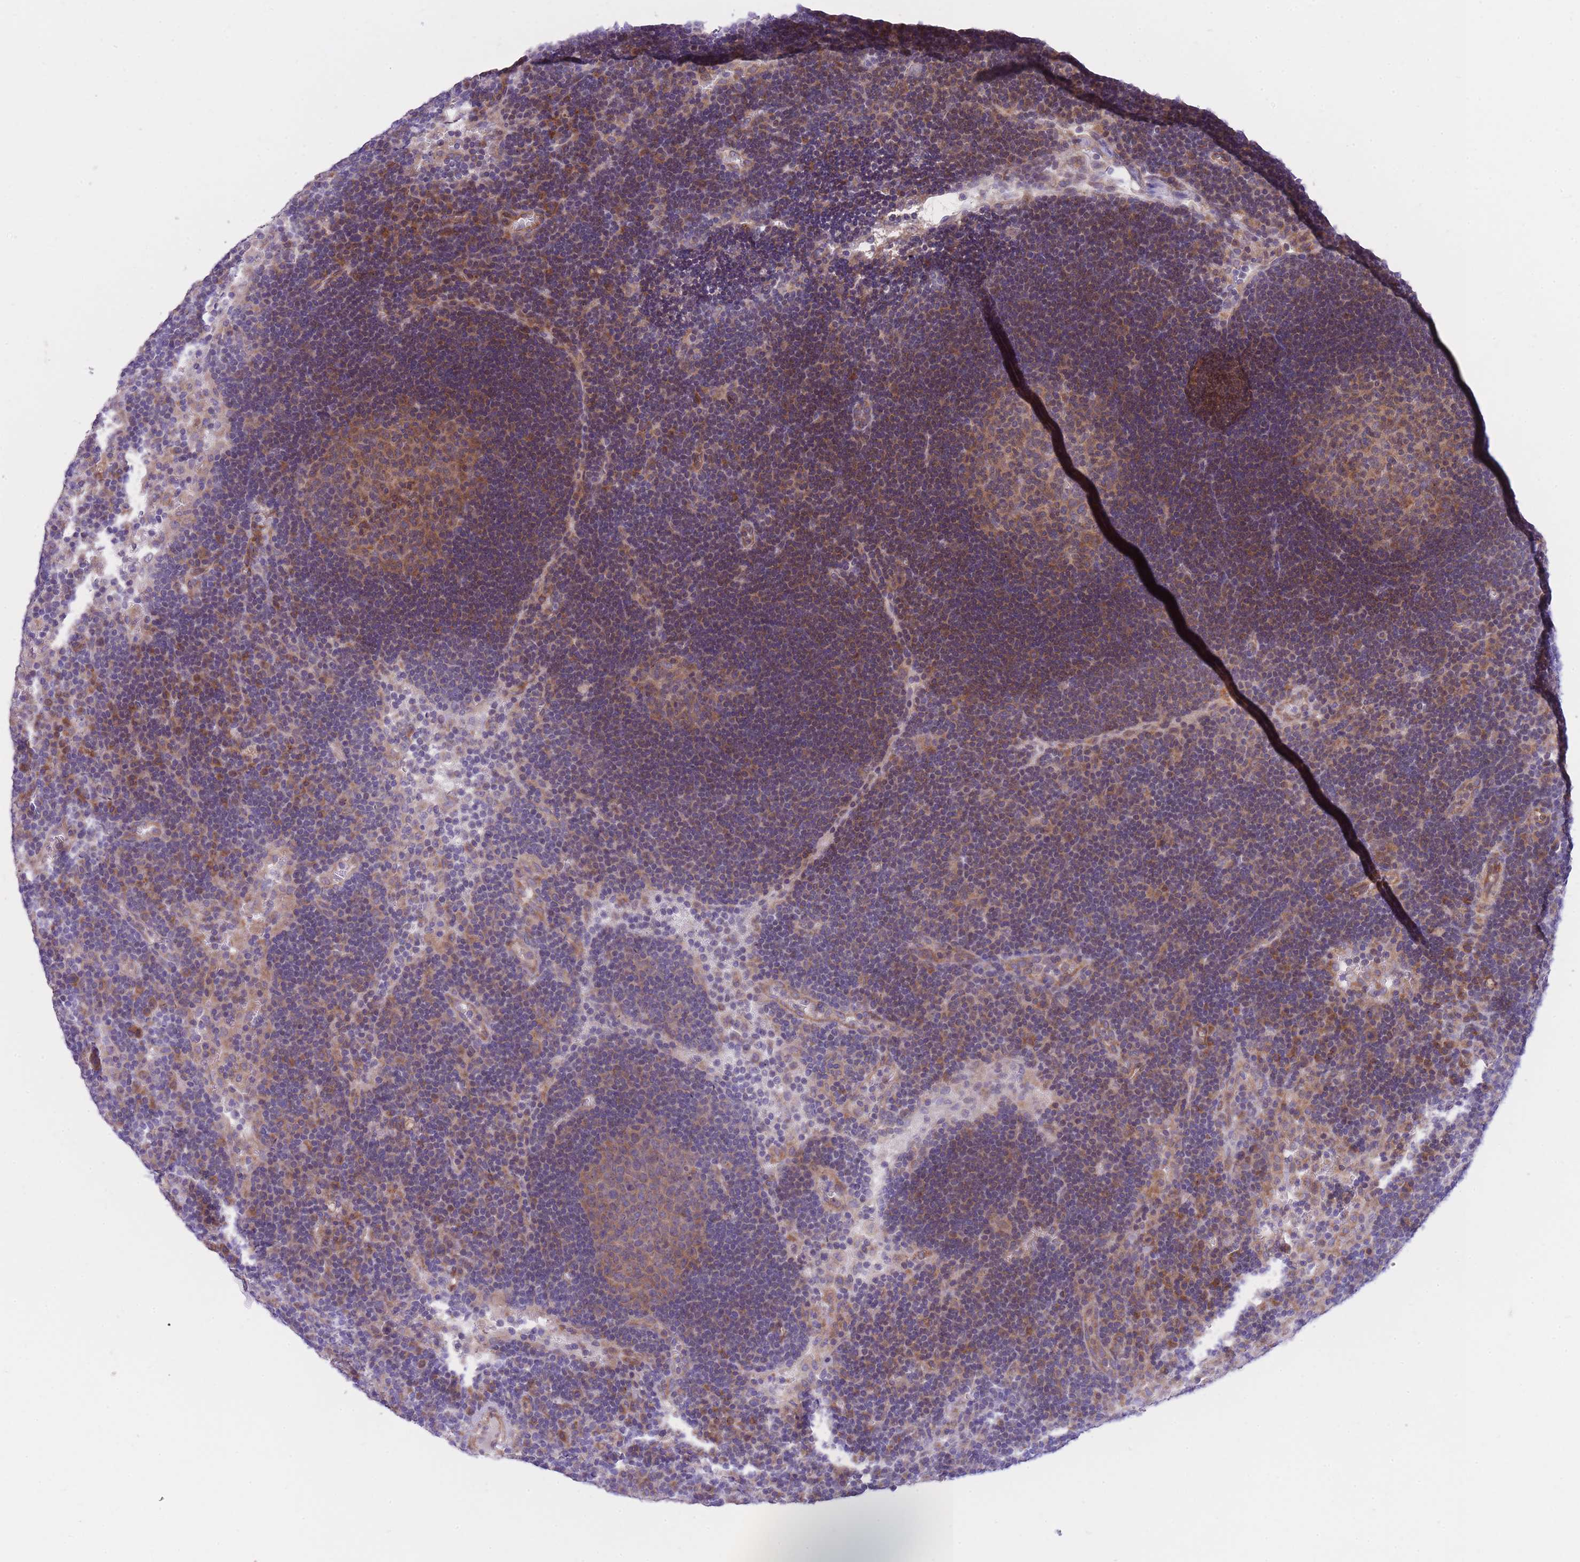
{"staining": {"intensity": "moderate", "quantity": "25%-75%", "location": "cytoplasmic/membranous"}, "tissue": "lymph node", "cell_type": "Germinal center cells", "image_type": "normal", "snomed": [{"axis": "morphology", "description": "Normal tissue, NOS"}, {"axis": "topography", "description": "Lymph node"}], "caption": "A medium amount of moderate cytoplasmic/membranous expression is identified in approximately 25%-75% of germinal center cells in normal lymph node.", "gene": "CHAC1", "patient": {"sex": "male", "age": 62}}